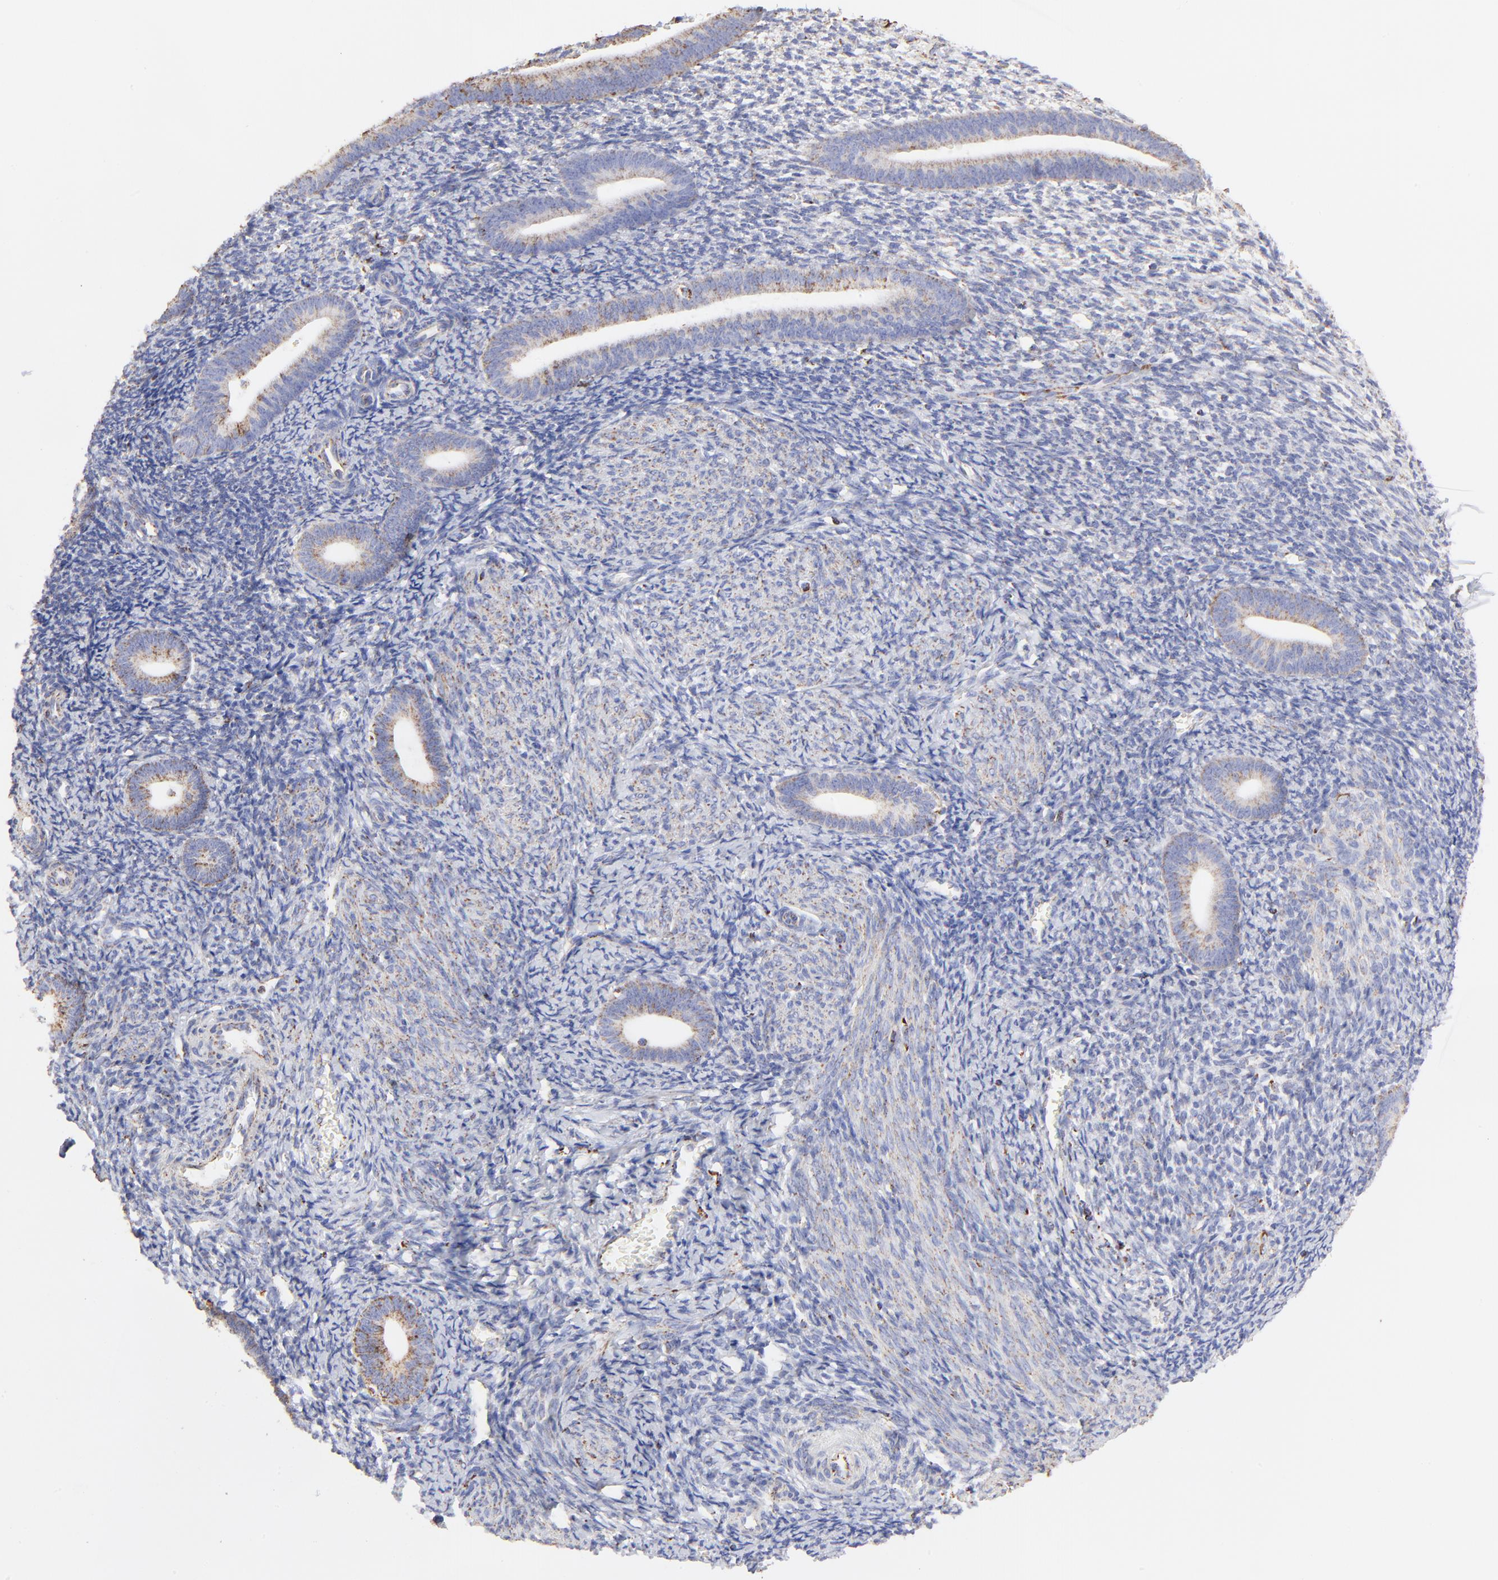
{"staining": {"intensity": "moderate", "quantity": ">75%", "location": "cytoplasmic/membranous"}, "tissue": "endometrium", "cell_type": "Cells in endometrial stroma", "image_type": "normal", "snomed": [{"axis": "morphology", "description": "Normal tissue, NOS"}, {"axis": "topography", "description": "Endometrium"}], "caption": "Brown immunohistochemical staining in unremarkable human endometrium shows moderate cytoplasmic/membranous positivity in approximately >75% of cells in endometrial stroma.", "gene": "COX4I1", "patient": {"sex": "female", "age": 57}}